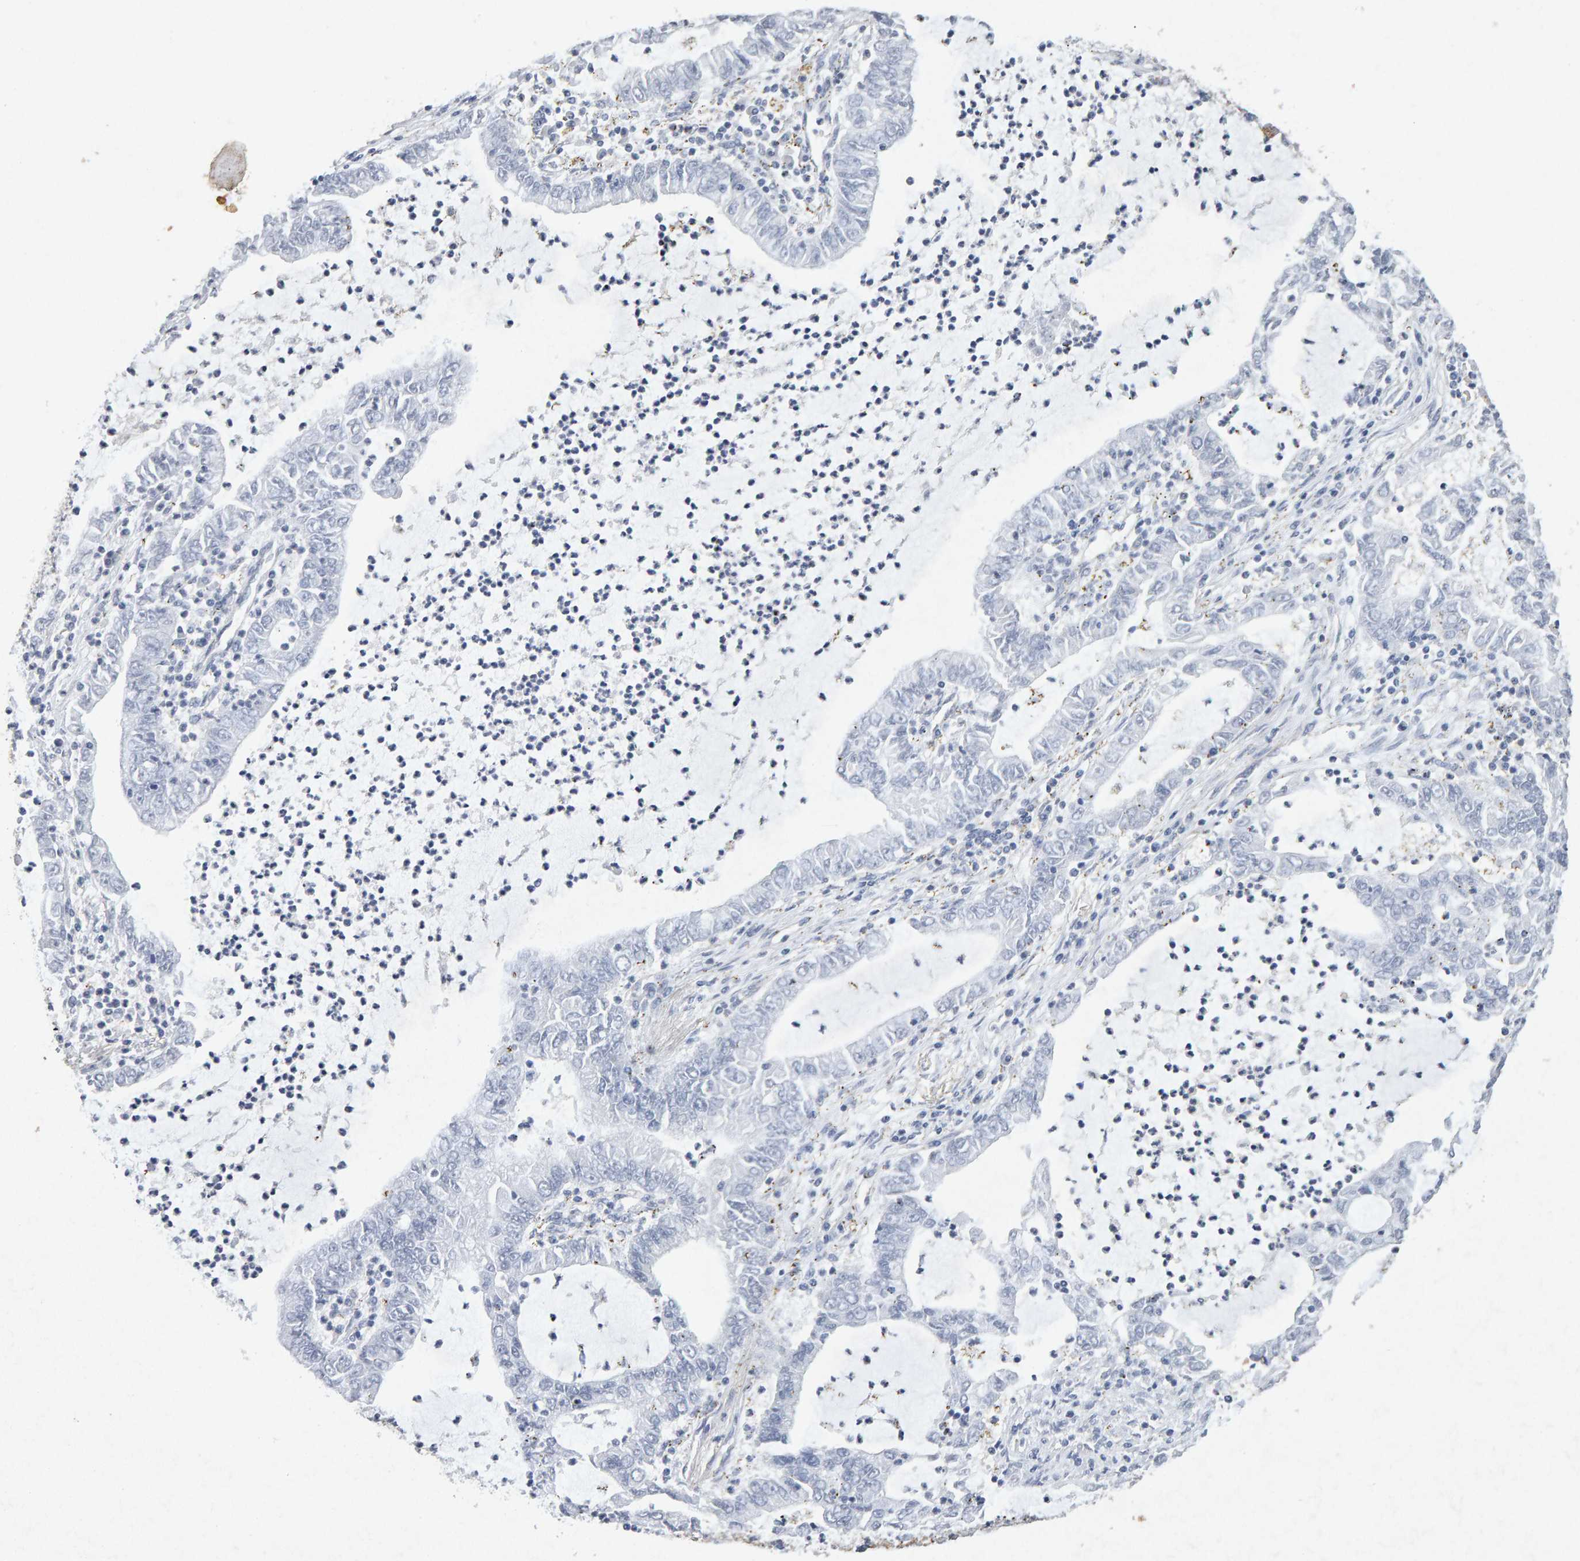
{"staining": {"intensity": "negative", "quantity": "none", "location": "none"}, "tissue": "lung cancer", "cell_type": "Tumor cells", "image_type": "cancer", "snomed": [{"axis": "morphology", "description": "Adenocarcinoma, NOS"}, {"axis": "topography", "description": "Lung"}], "caption": "An immunohistochemistry (IHC) histopathology image of lung cancer is shown. There is no staining in tumor cells of lung cancer.", "gene": "PTPRM", "patient": {"sex": "female", "age": 51}}